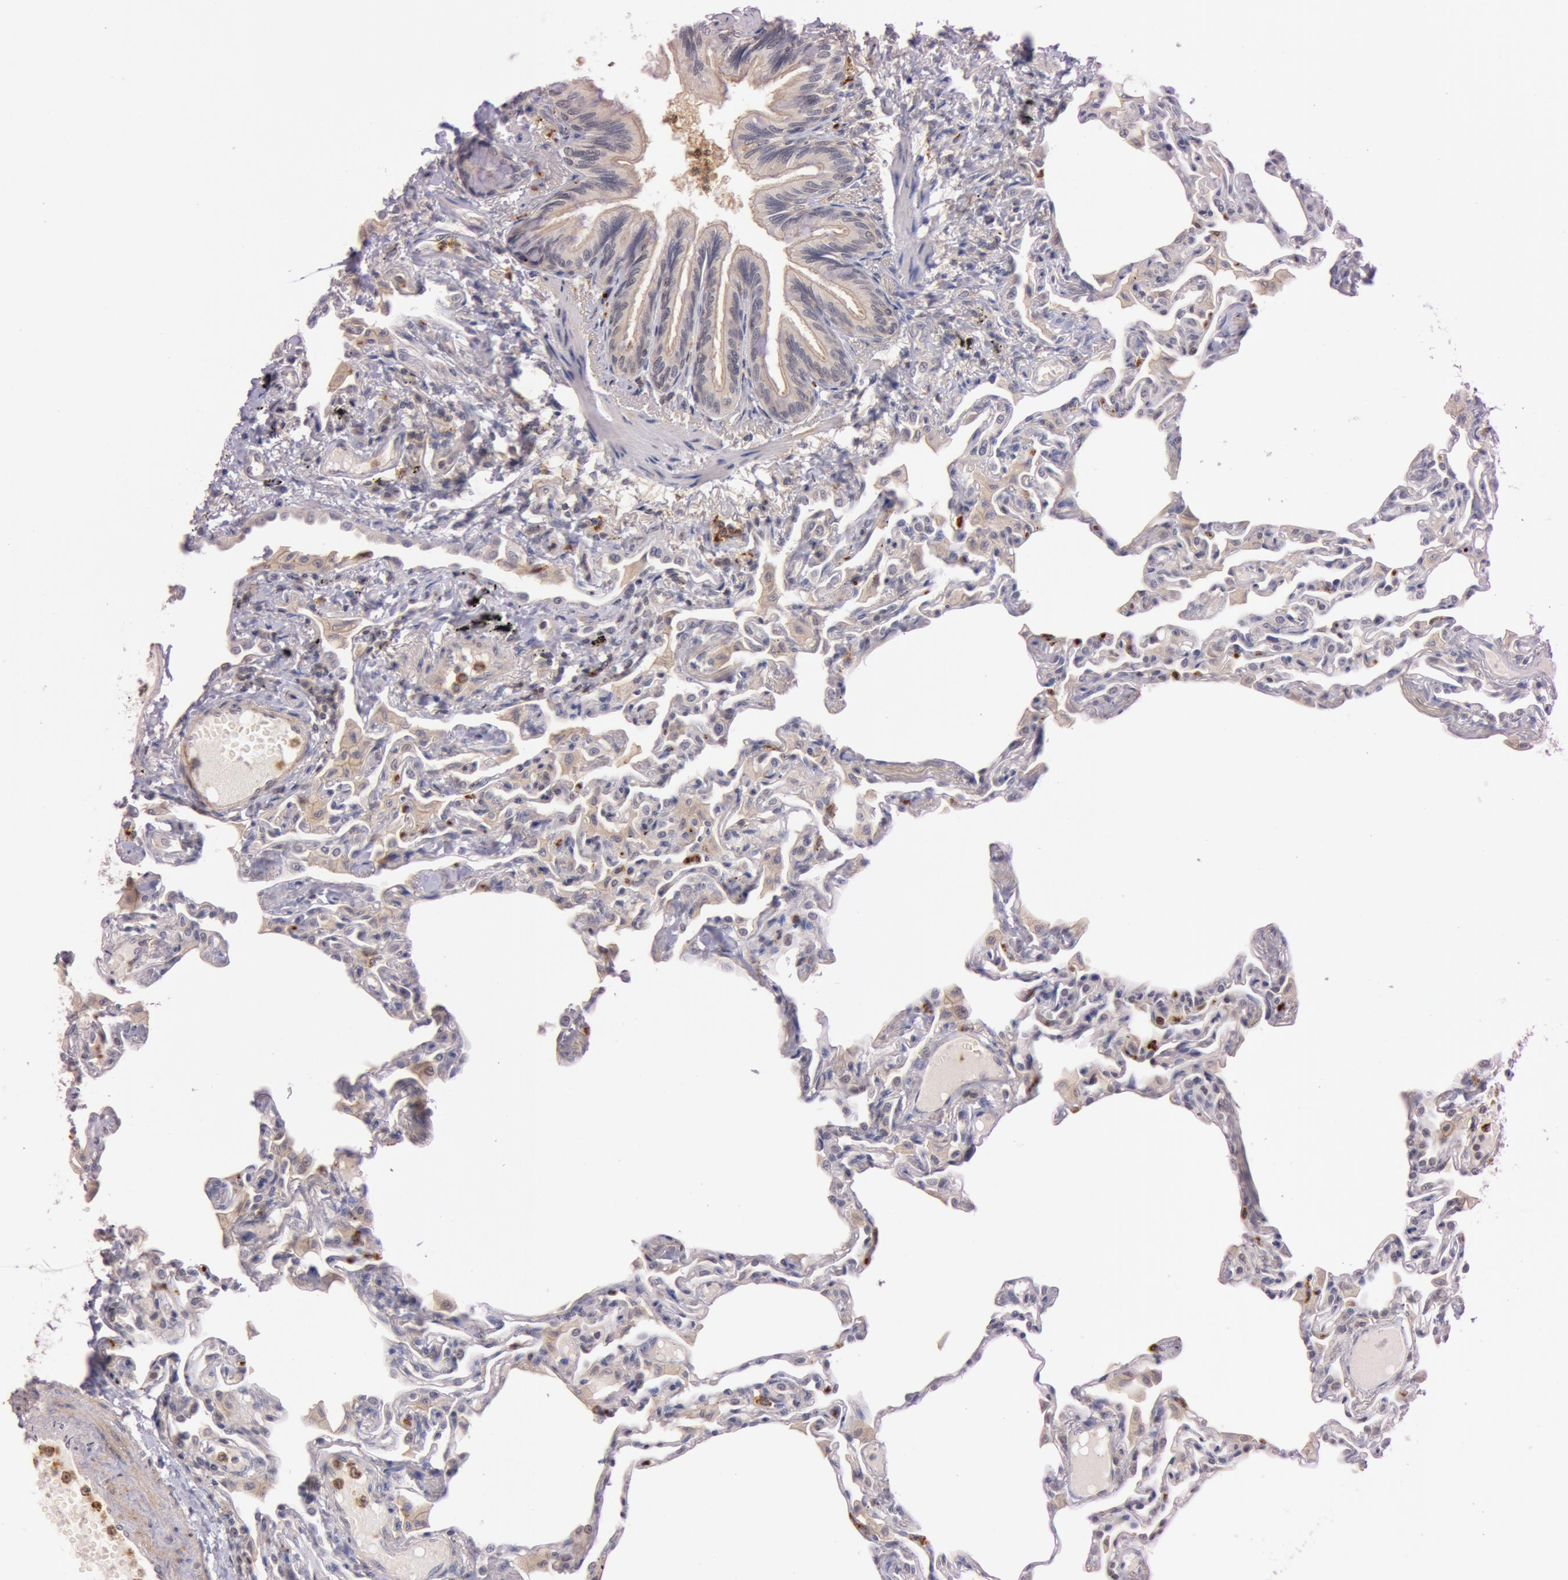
{"staining": {"intensity": "weak", "quantity": "25%-75%", "location": "cytoplasmic/membranous"}, "tissue": "lung", "cell_type": "Alveolar cells", "image_type": "normal", "snomed": [{"axis": "morphology", "description": "Normal tissue, NOS"}, {"axis": "topography", "description": "Lung"}], "caption": "Brown immunohistochemical staining in unremarkable lung displays weak cytoplasmic/membranous expression in approximately 25%-75% of alveolar cells.", "gene": "ATG2B", "patient": {"sex": "female", "age": 49}}